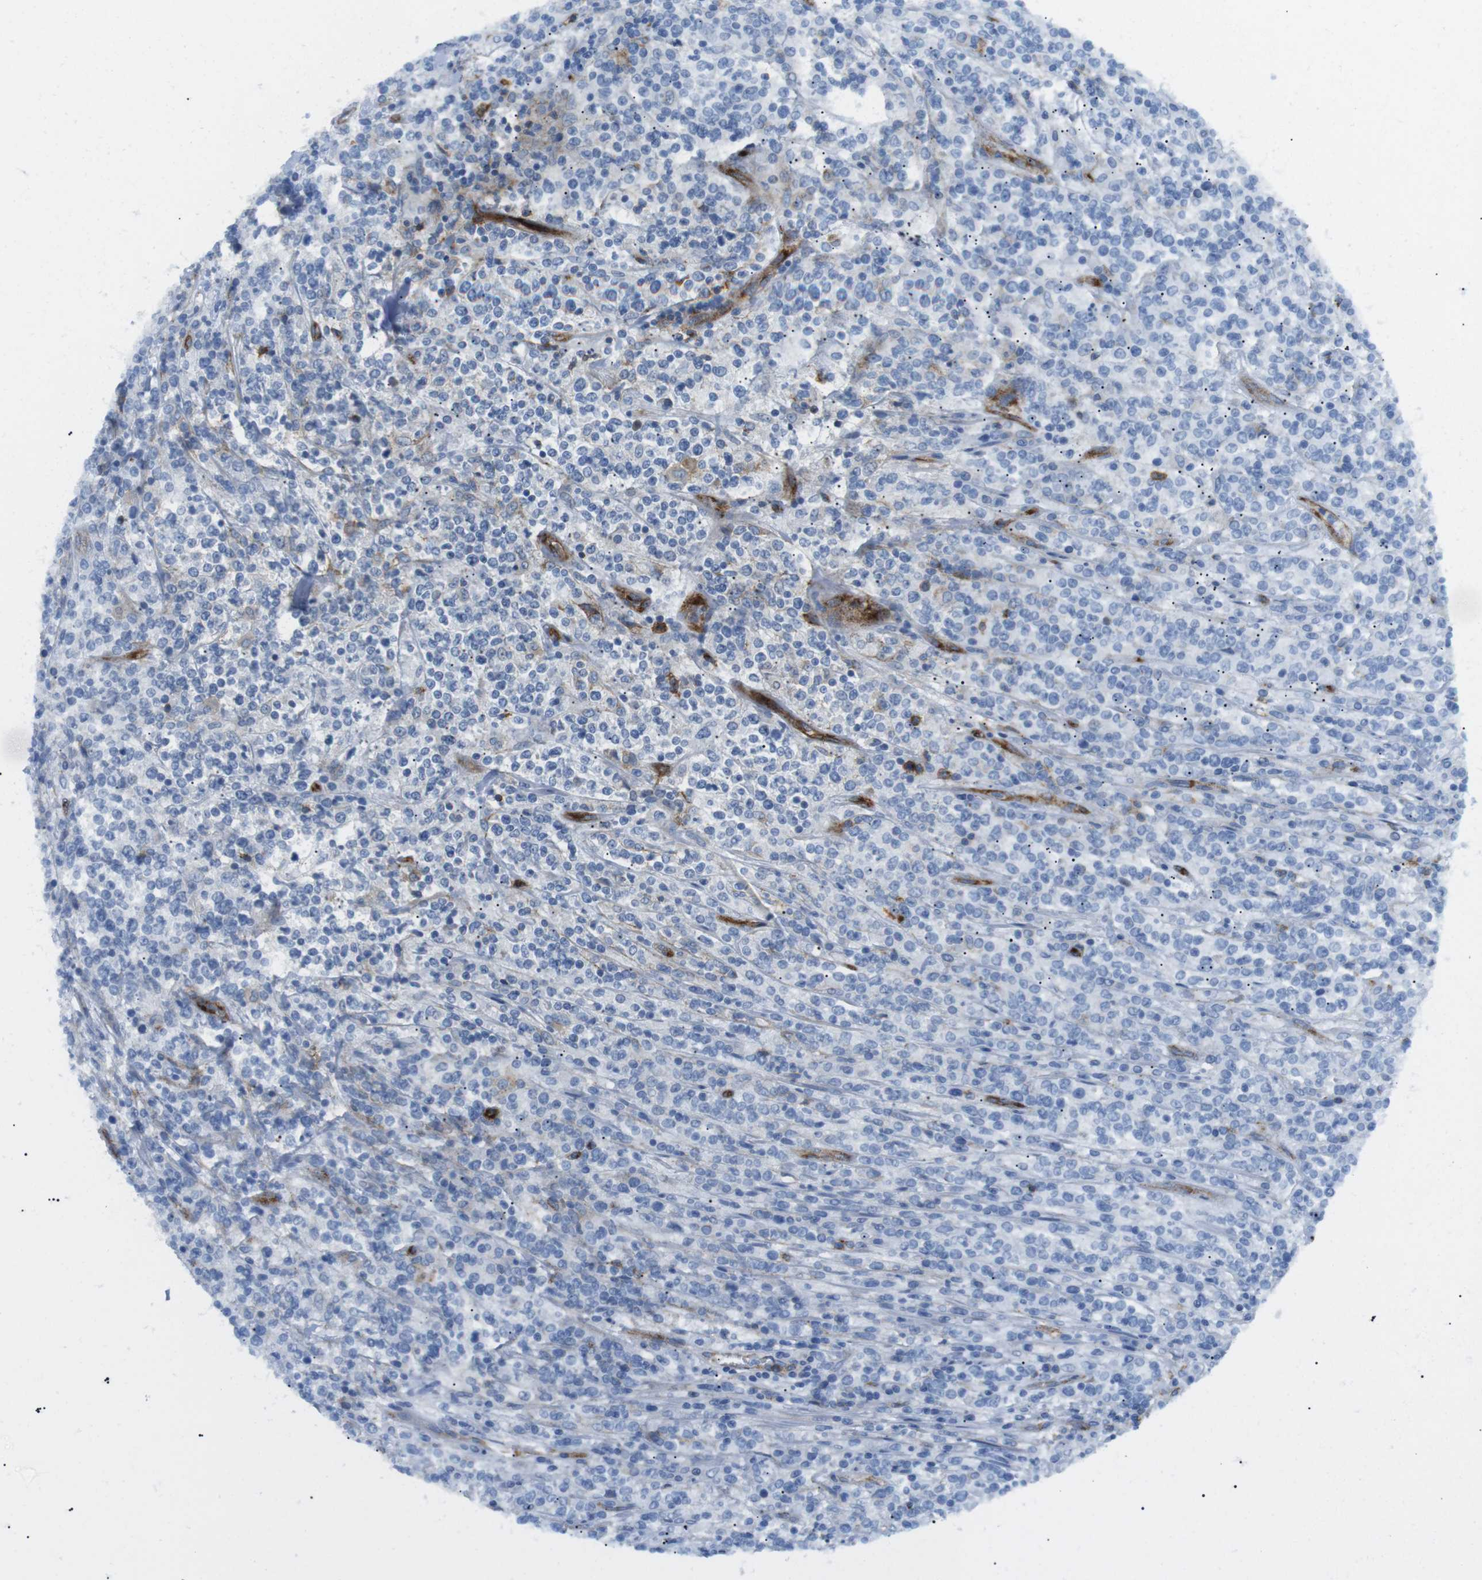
{"staining": {"intensity": "negative", "quantity": "none", "location": "none"}, "tissue": "lymphoma", "cell_type": "Tumor cells", "image_type": "cancer", "snomed": [{"axis": "morphology", "description": "Malignant lymphoma, non-Hodgkin's type, High grade"}, {"axis": "topography", "description": "Soft tissue"}], "caption": "DAB (3,3'-diaminobenzidine) immunohistochemical staining of human malignant lymphoma, non-Hodgkin's type (high-grade) shows no significant expression in tumor cells.", "gene": "TNFRSF4", "patient": {"sex": "male", "age": 18}}